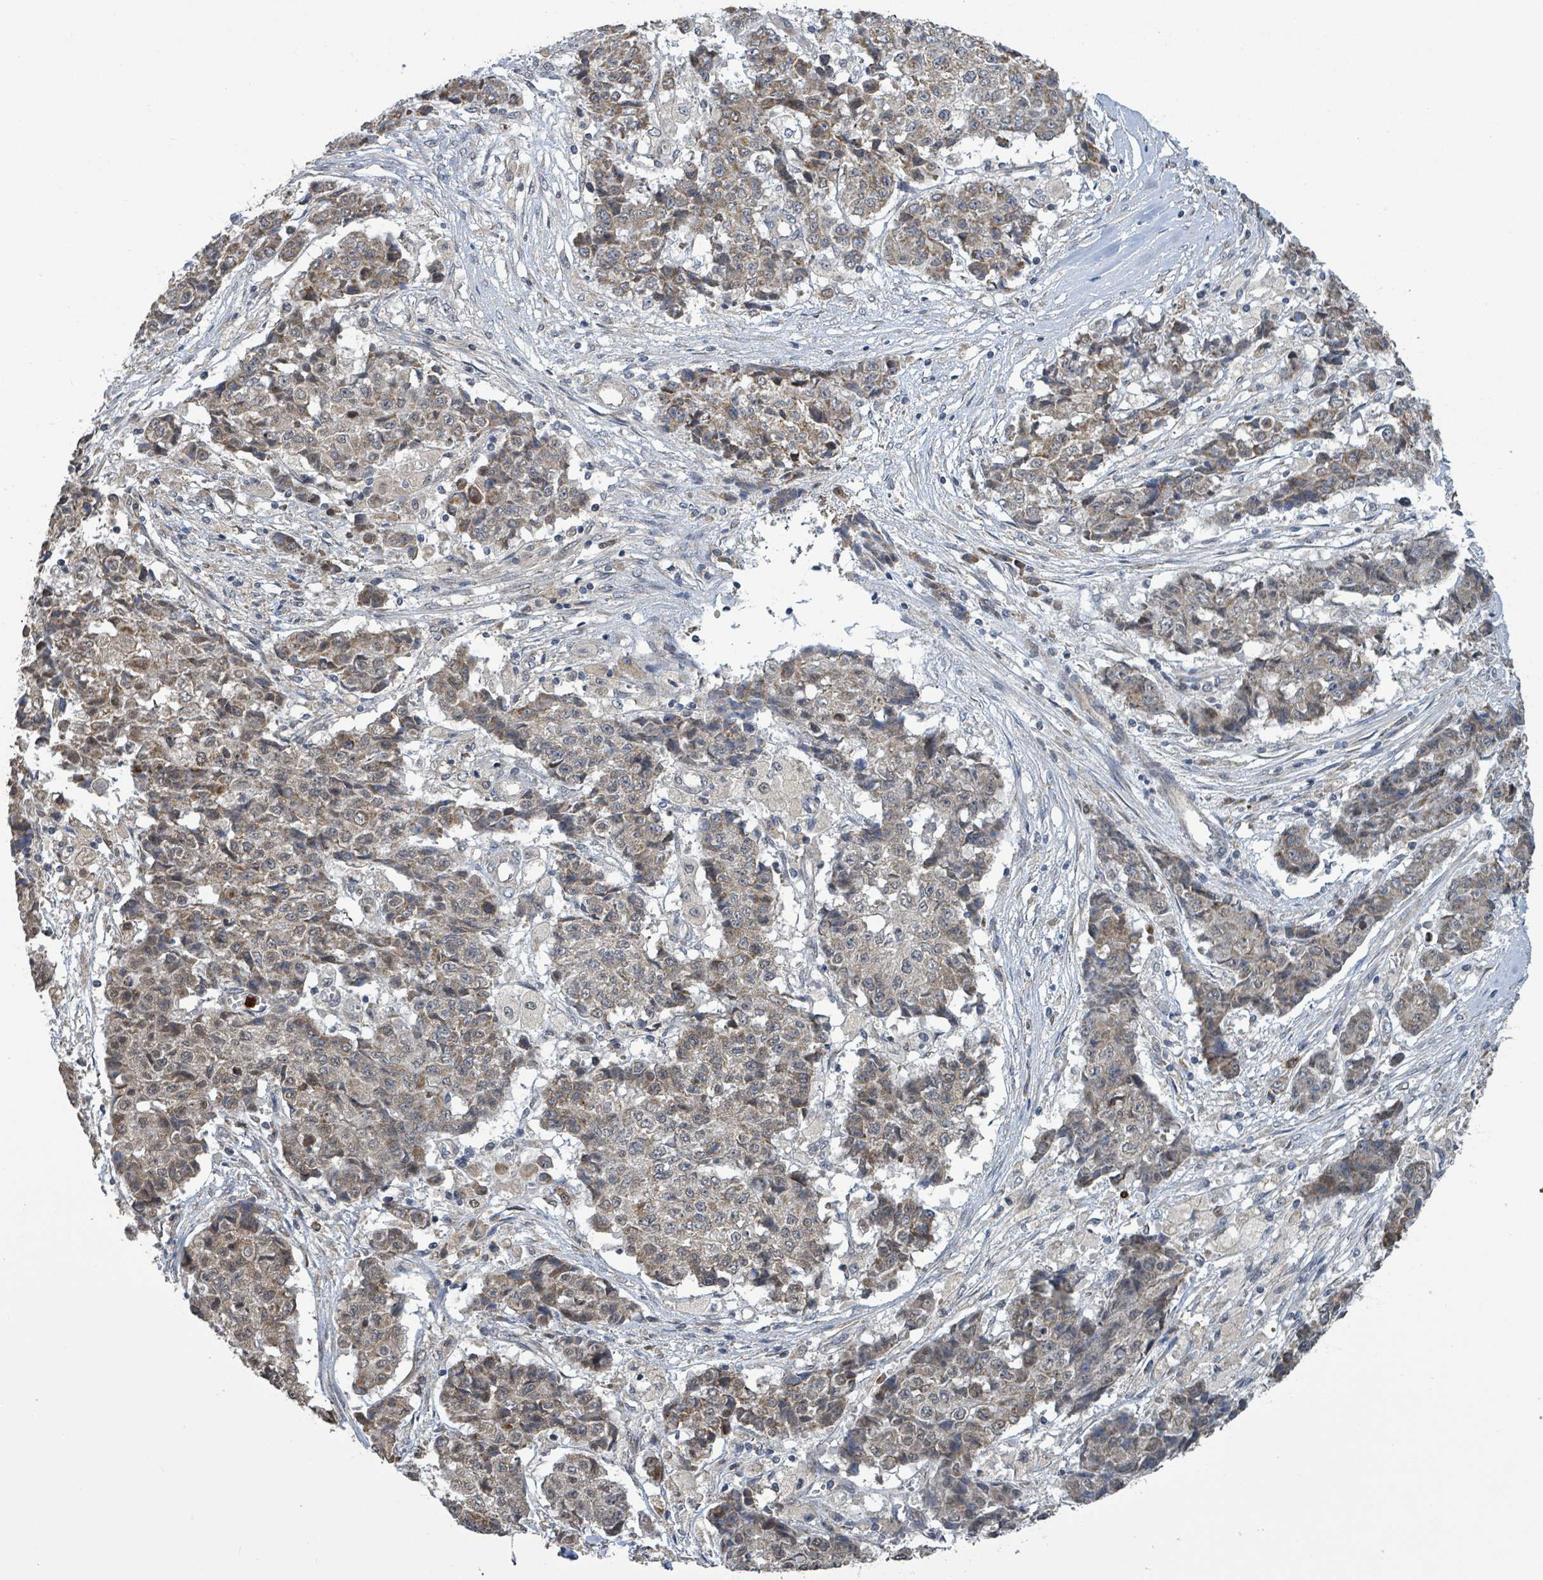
{"staining": {"intensity": "weak", "quantity": "<25%", "location": "cytoplasmic/membranous"}, "tissue": "ovarian cancer", "cell_type": "Tumor cells", "image_type": "cancer", "snomed": [{"axis": "morphology", "description": "Carcinoma, endometroid"}, {"axis": "topography", "description": "Ovary"}], "caption": "DAB (3,3'-diaminobenzidine) immunohistochemical staining of ovarian cancer reveals no significant positivity in tumor cells.", "gene": "COQ6", "patient": {"sex": "female", "age": 42}}